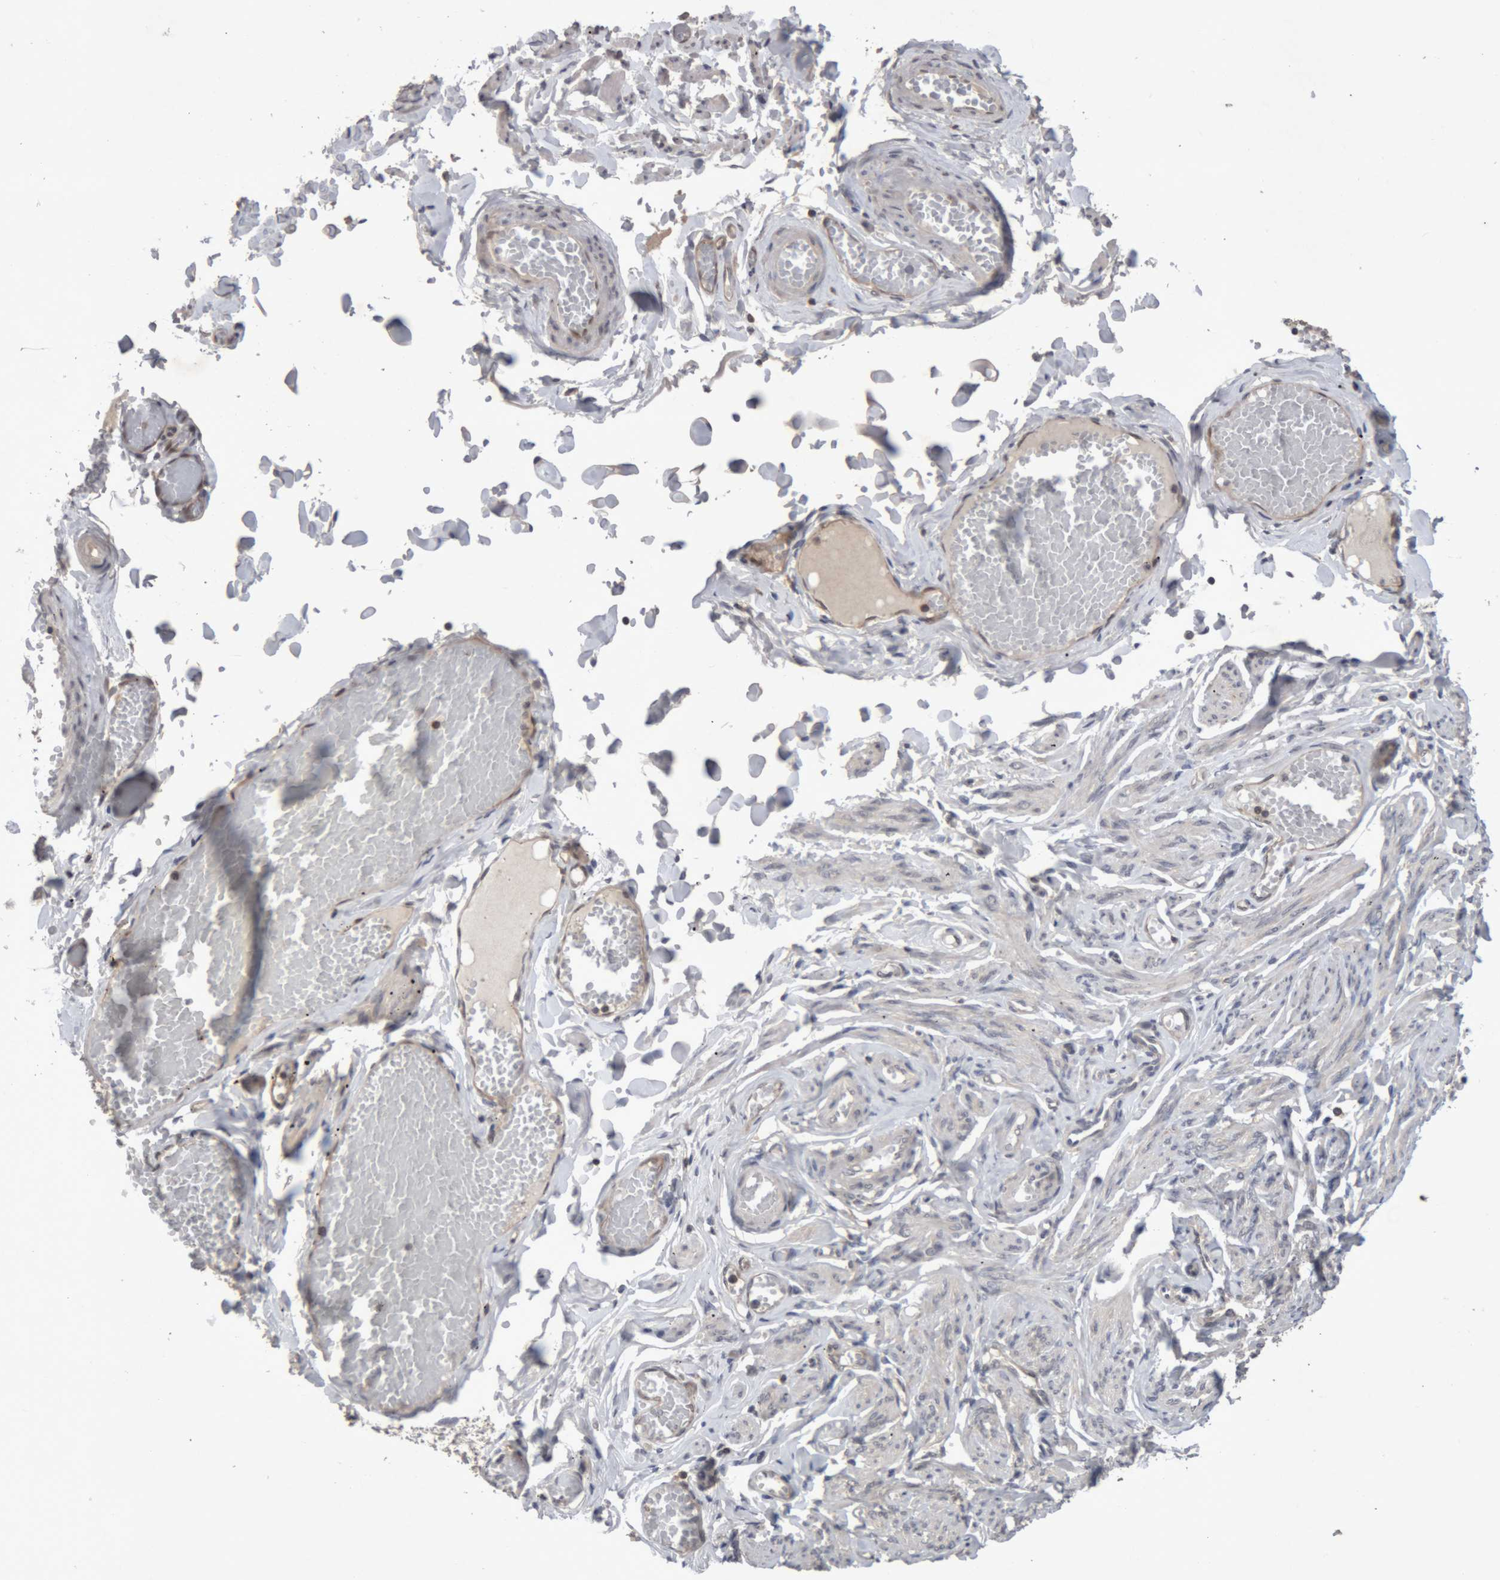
{"staining": {"intensity": "weak", "quantity": ">75%", "location": "cytoplasmic/membranous"}, "tissue": "adipose tissue", "cell_type": "Adipocytes", "image_type": "normal", "snomed": [{"axis": "morphology", "description": "Normal tissue, NOS"}, {"axis": "topography", "description": "Vascular tissue"}, {"axis": "topography", "description": "Fallopian tube"}, {"axis": "topography", "description": "Ovary"}], "caption": "Adipocytes exhibit low levels of weak cytoplasmic/membranous staining in approximately >75% of cells in benign human adipose tissue.", "gene": "NFATC2", "patient": {"sex": "female", "age": 67}}